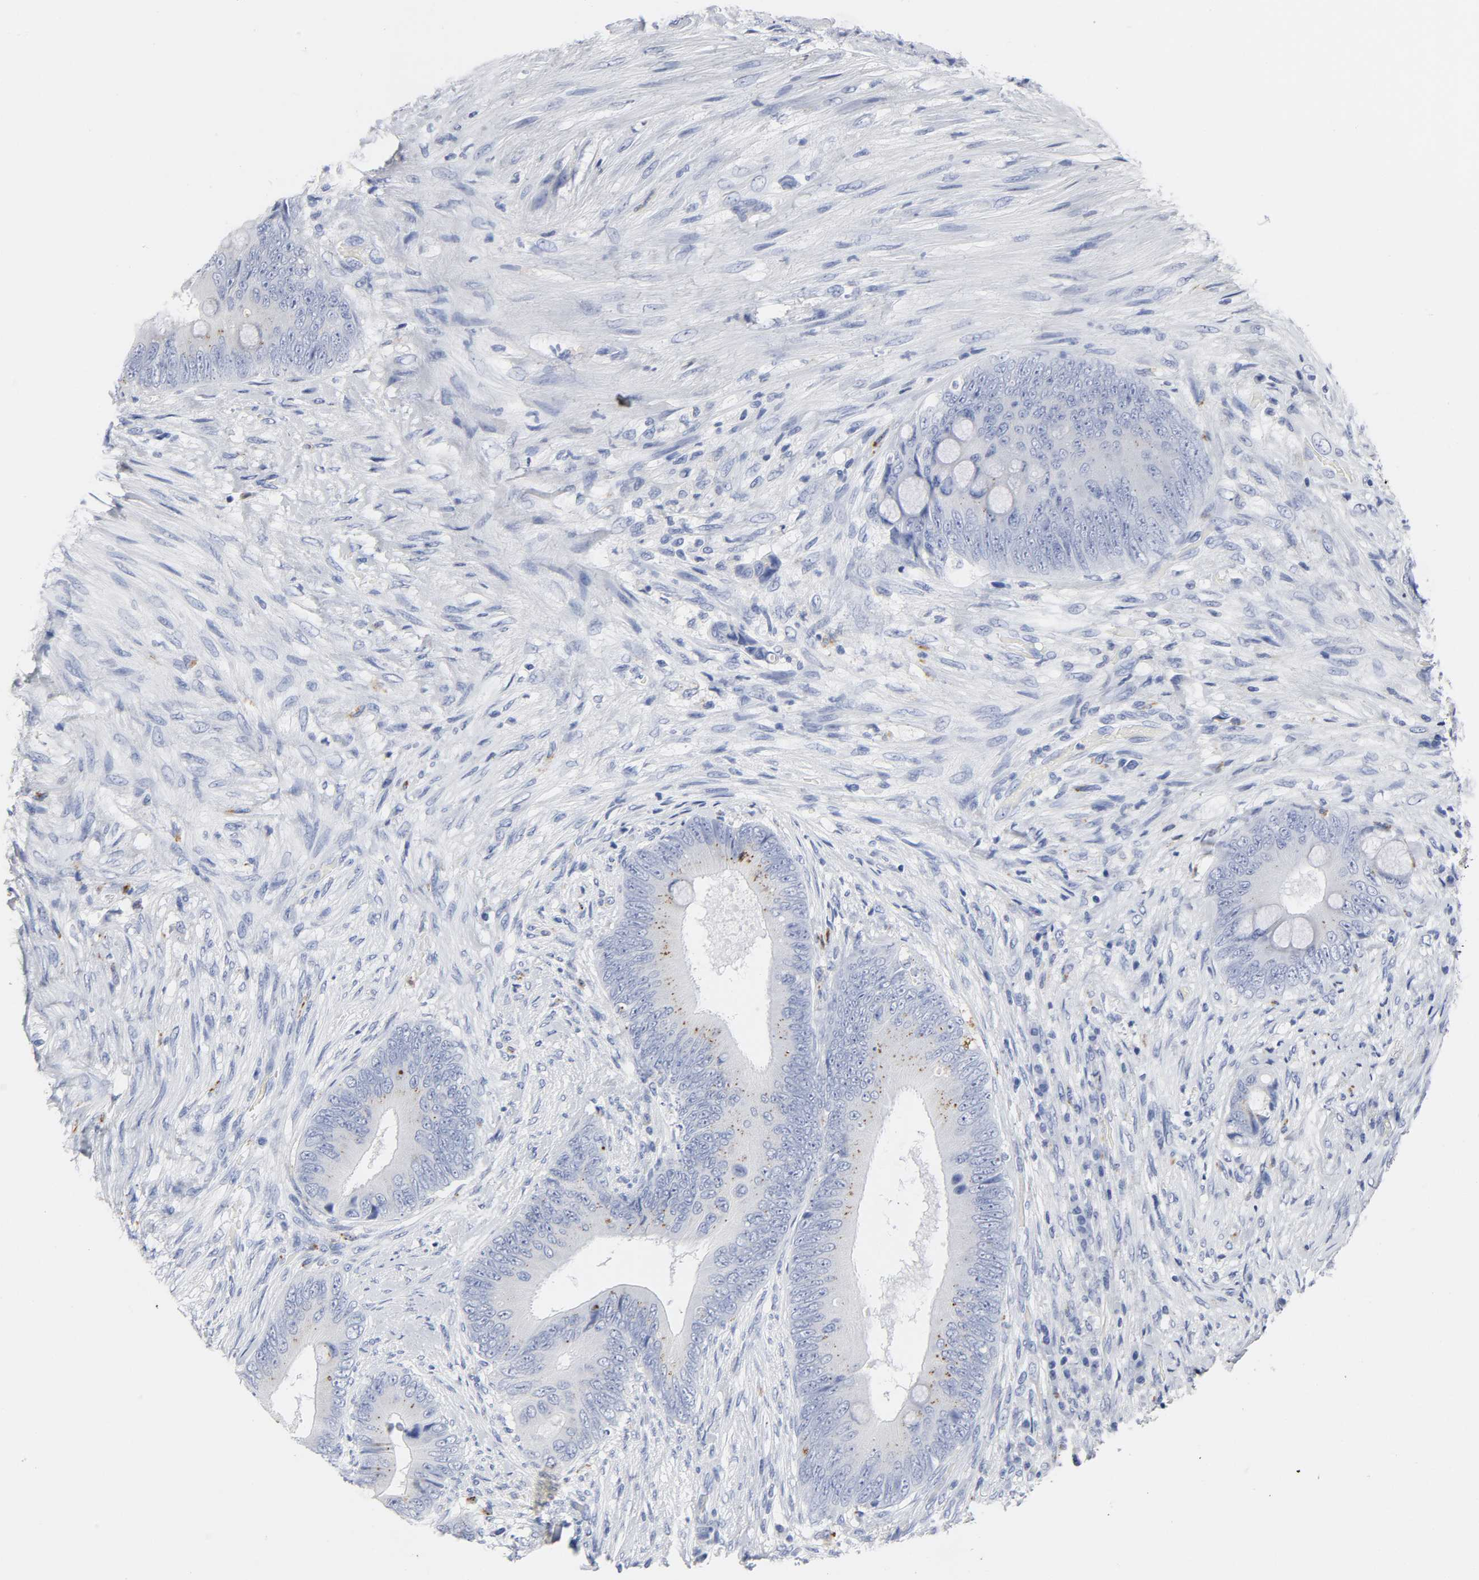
{"staining": {"intensity": "negative", "quantity": "none", "location": "none"}, "tissue": "colorectal cancer", "cell_type": "Tumor cells", "image_type": "cancer", "snomed": [{"axis": "morphology", "description": "Adenocarcinoma, NOS"}, {"axis": "topography", "description": "Rectum"}], "caption": "Human colorectal cancer stained for a protein using immunohistochemistry exhibits no expression in tumor cells.", "gene": "PLP1", "patient": {"sex": "female", "age": 77}}